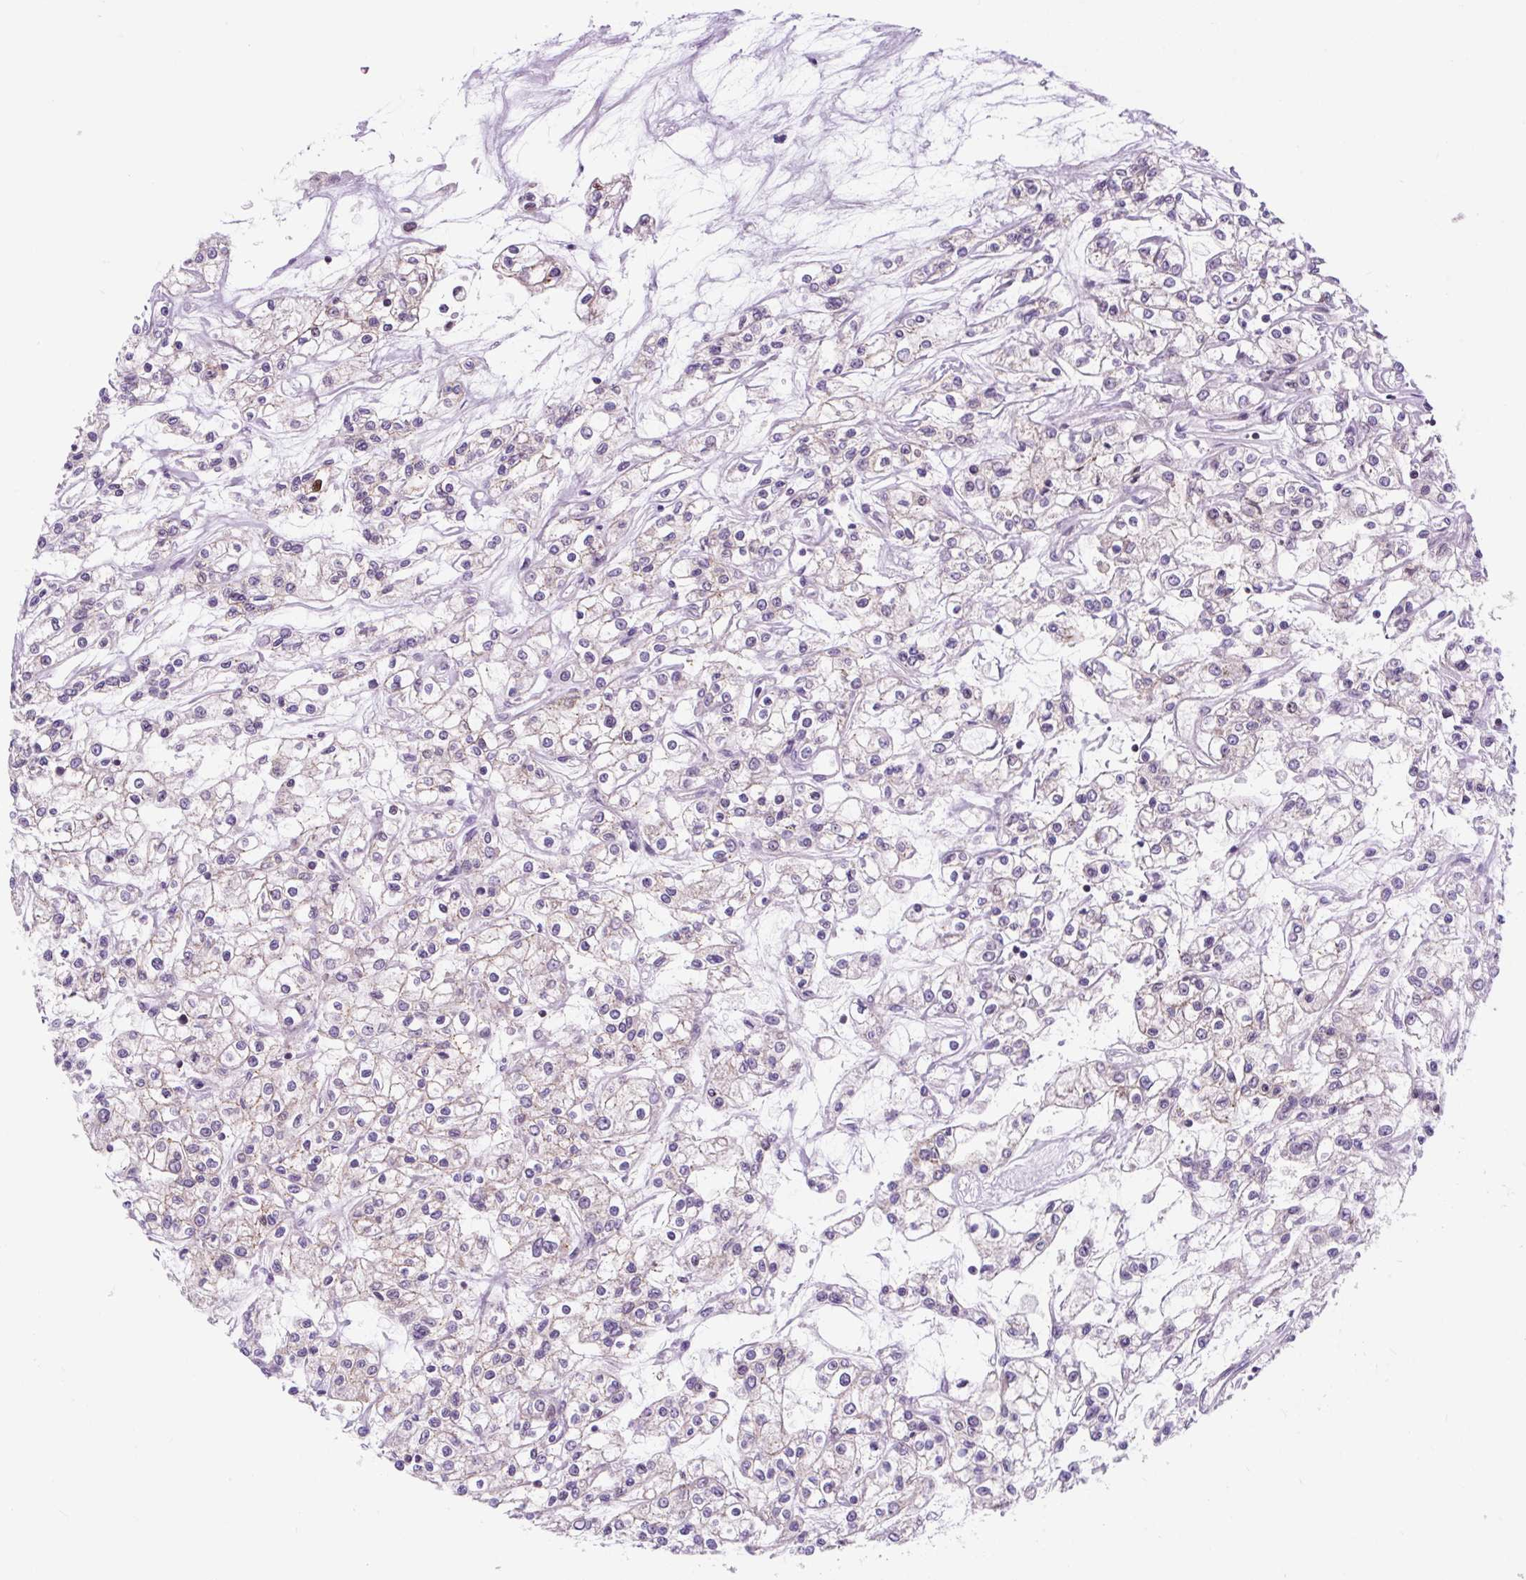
{"staining": {"intensity": "weak", "quantity": "<25%", "location": "cytoplasmic/membranous"}, "tissue": "renal cancer", "cell_type": "Tumor cells", "image_type": "cancer", "snomed": [{"axis": "morphology", "description": "Adenocarcinoma, NOS"}, {"axis": "topography", "description": "Kidney"}], "caption": "The histopathology image demonstrates no significant expression in tumor cells of renal cancer.", "gene": "CISD3", "patient": {"sex": "female", "age": 59}}